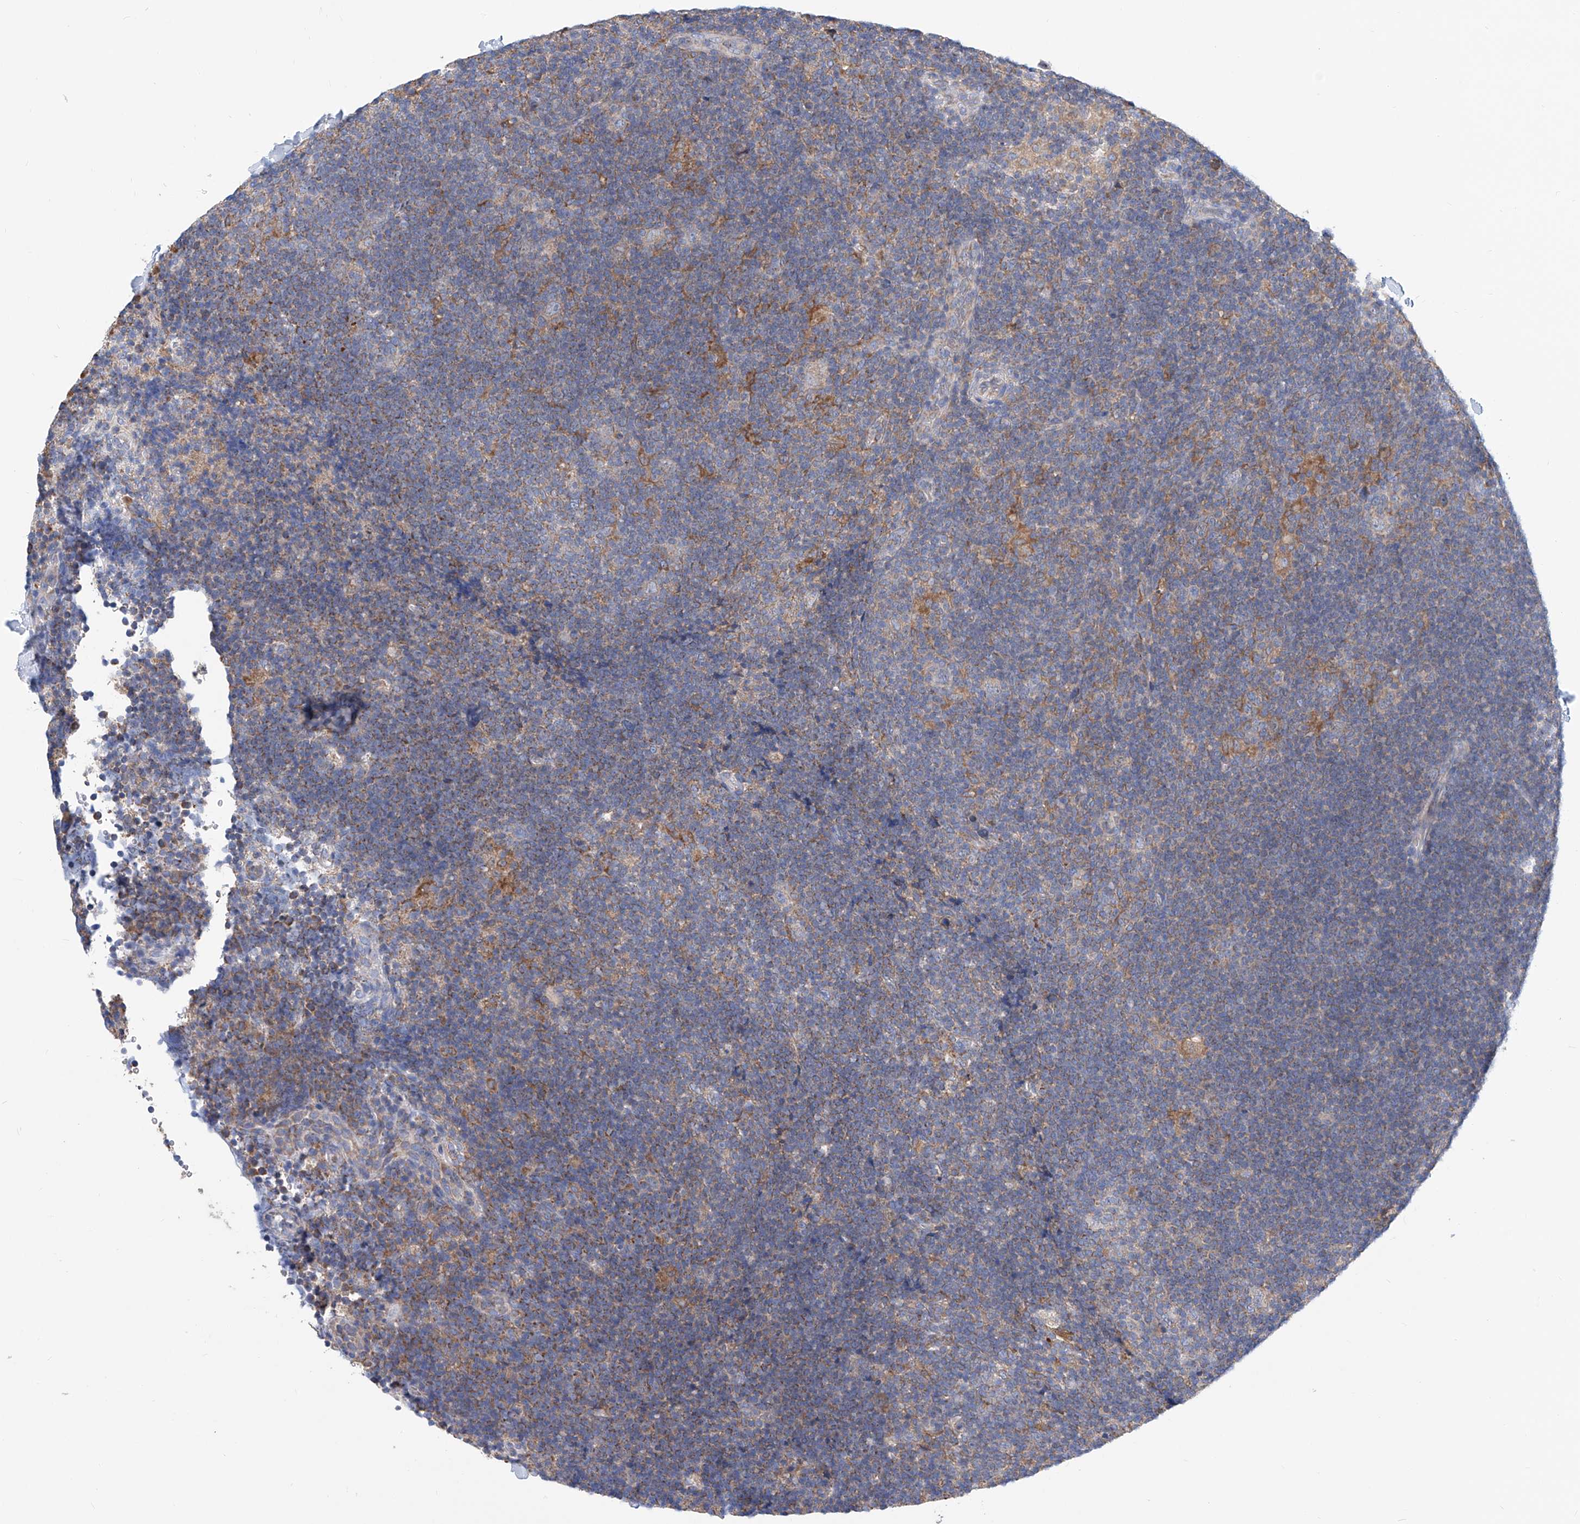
{"staining": {"intensity": "negative", "quantity": "none", "location": "none"}, "tissue": "lymphoma", "cell_type": "Tumor cells", "image_type": "cancer", "snomed": [{"axis": "morphology", "description": "Hodgkin's disease, NOS"}, {"axis": "topography", "description": "Lymph node"}], "caption": "Immunohistochemistry (IHC) micrograph of Hodgkin's disease stained for a protein (brown), which displays no positivity in tumor cells.", "gene": "MAD2L1", "patient": {"sex": "female", "age": 57}}